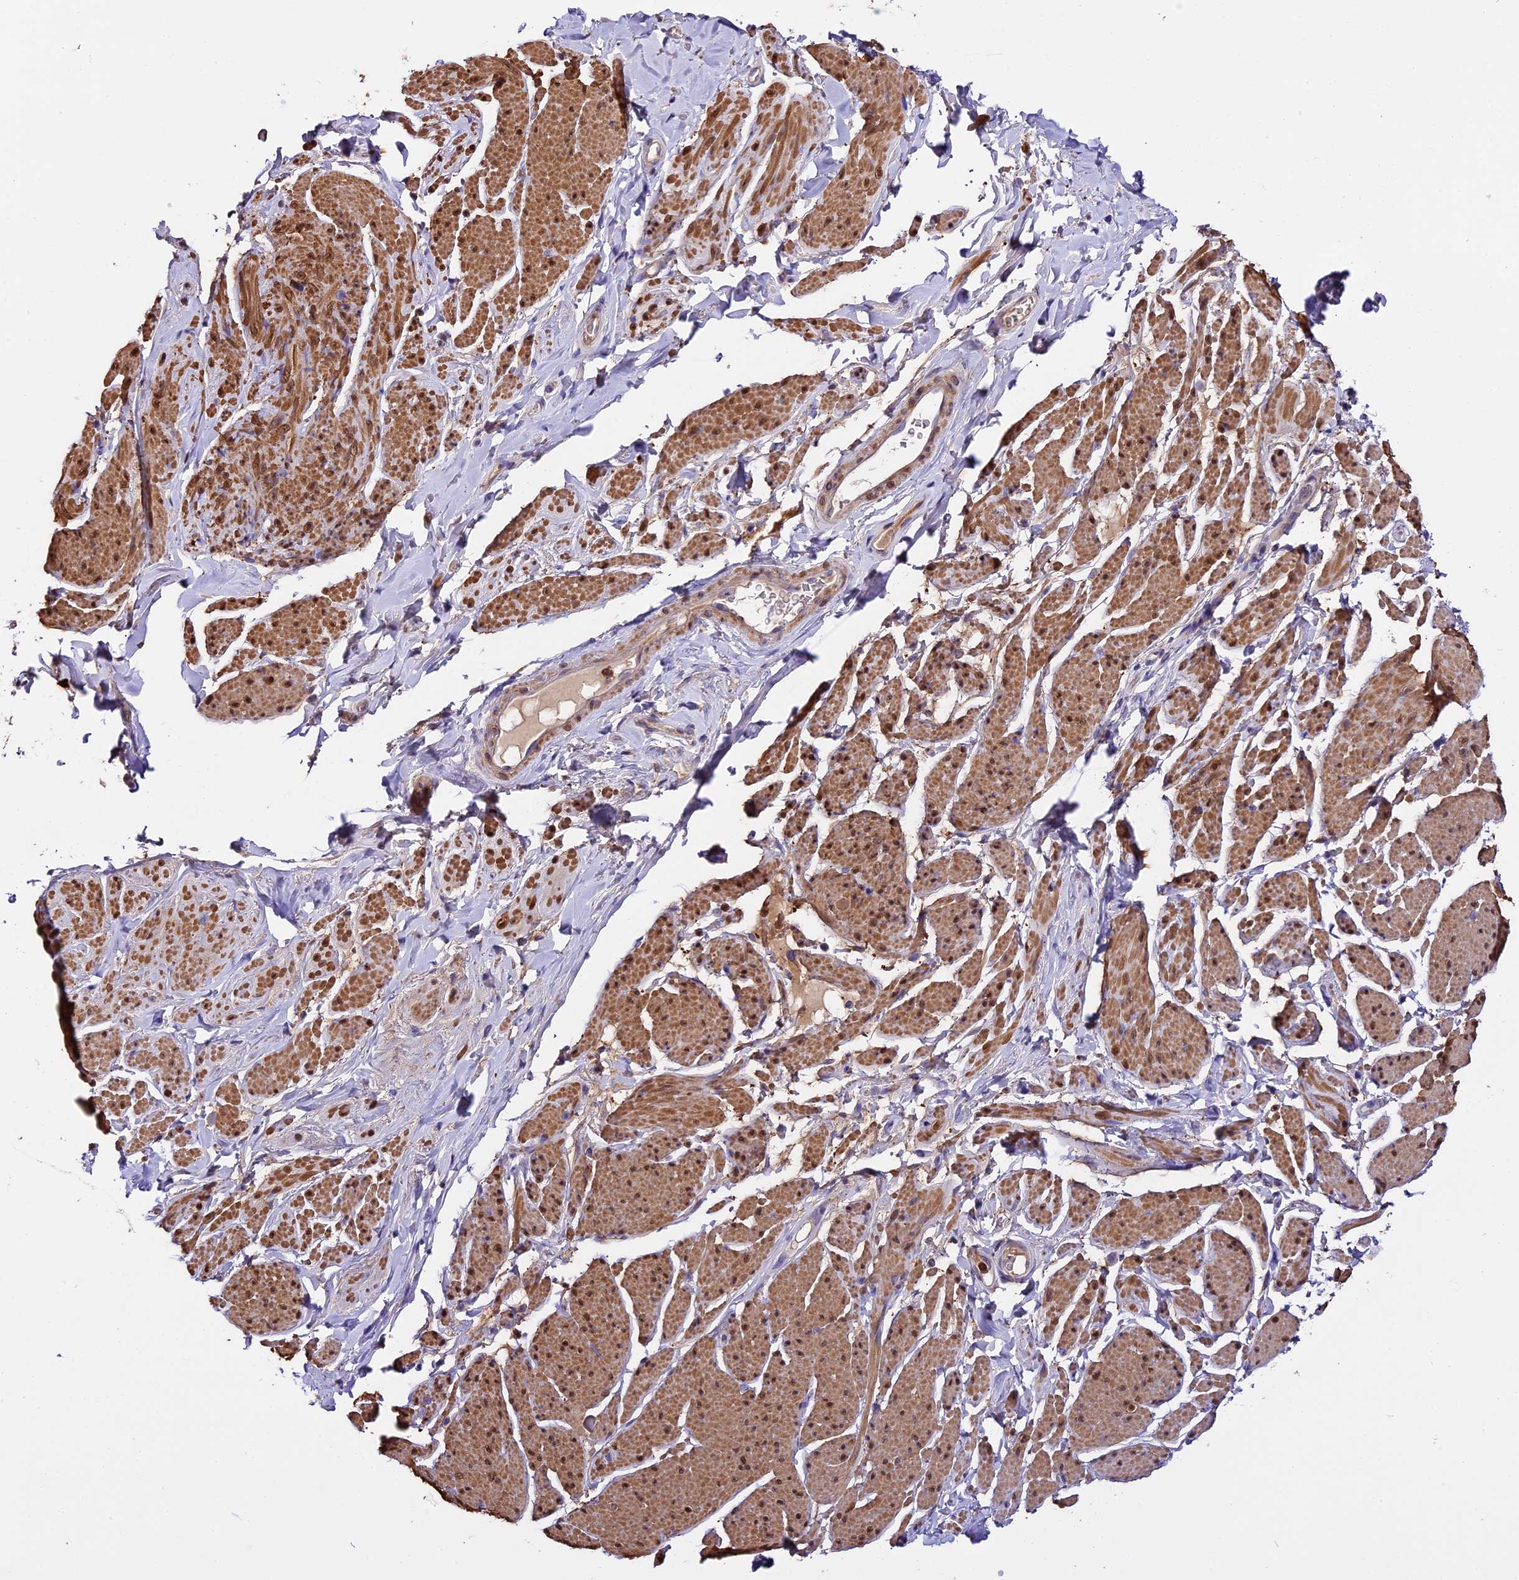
{"staining": {"intensity": "moderate", "quantity": "25%-75%", "location": "cytoplasmic/membranous"}, "tissue": "smooth muscle", "cell_type": "Smooth muscle cells", "image_type": "normal", "snomed": [{"axis": "morphology", "description": "Normal tissue, NOS"}, {"axis": "topography", "description": "Smooth muscle"}, {"axis": "topography", "description": "Peripheral nerve tissue"}], "caption": "The micrograph displays staining of normal smooth muscle, revealing moderate cytoplasmic/membranous protein staining (brown color) within smooth muscle cells.", "gene": "MAP3K7CL", "patient": {"sex": "male", "age": 69}}